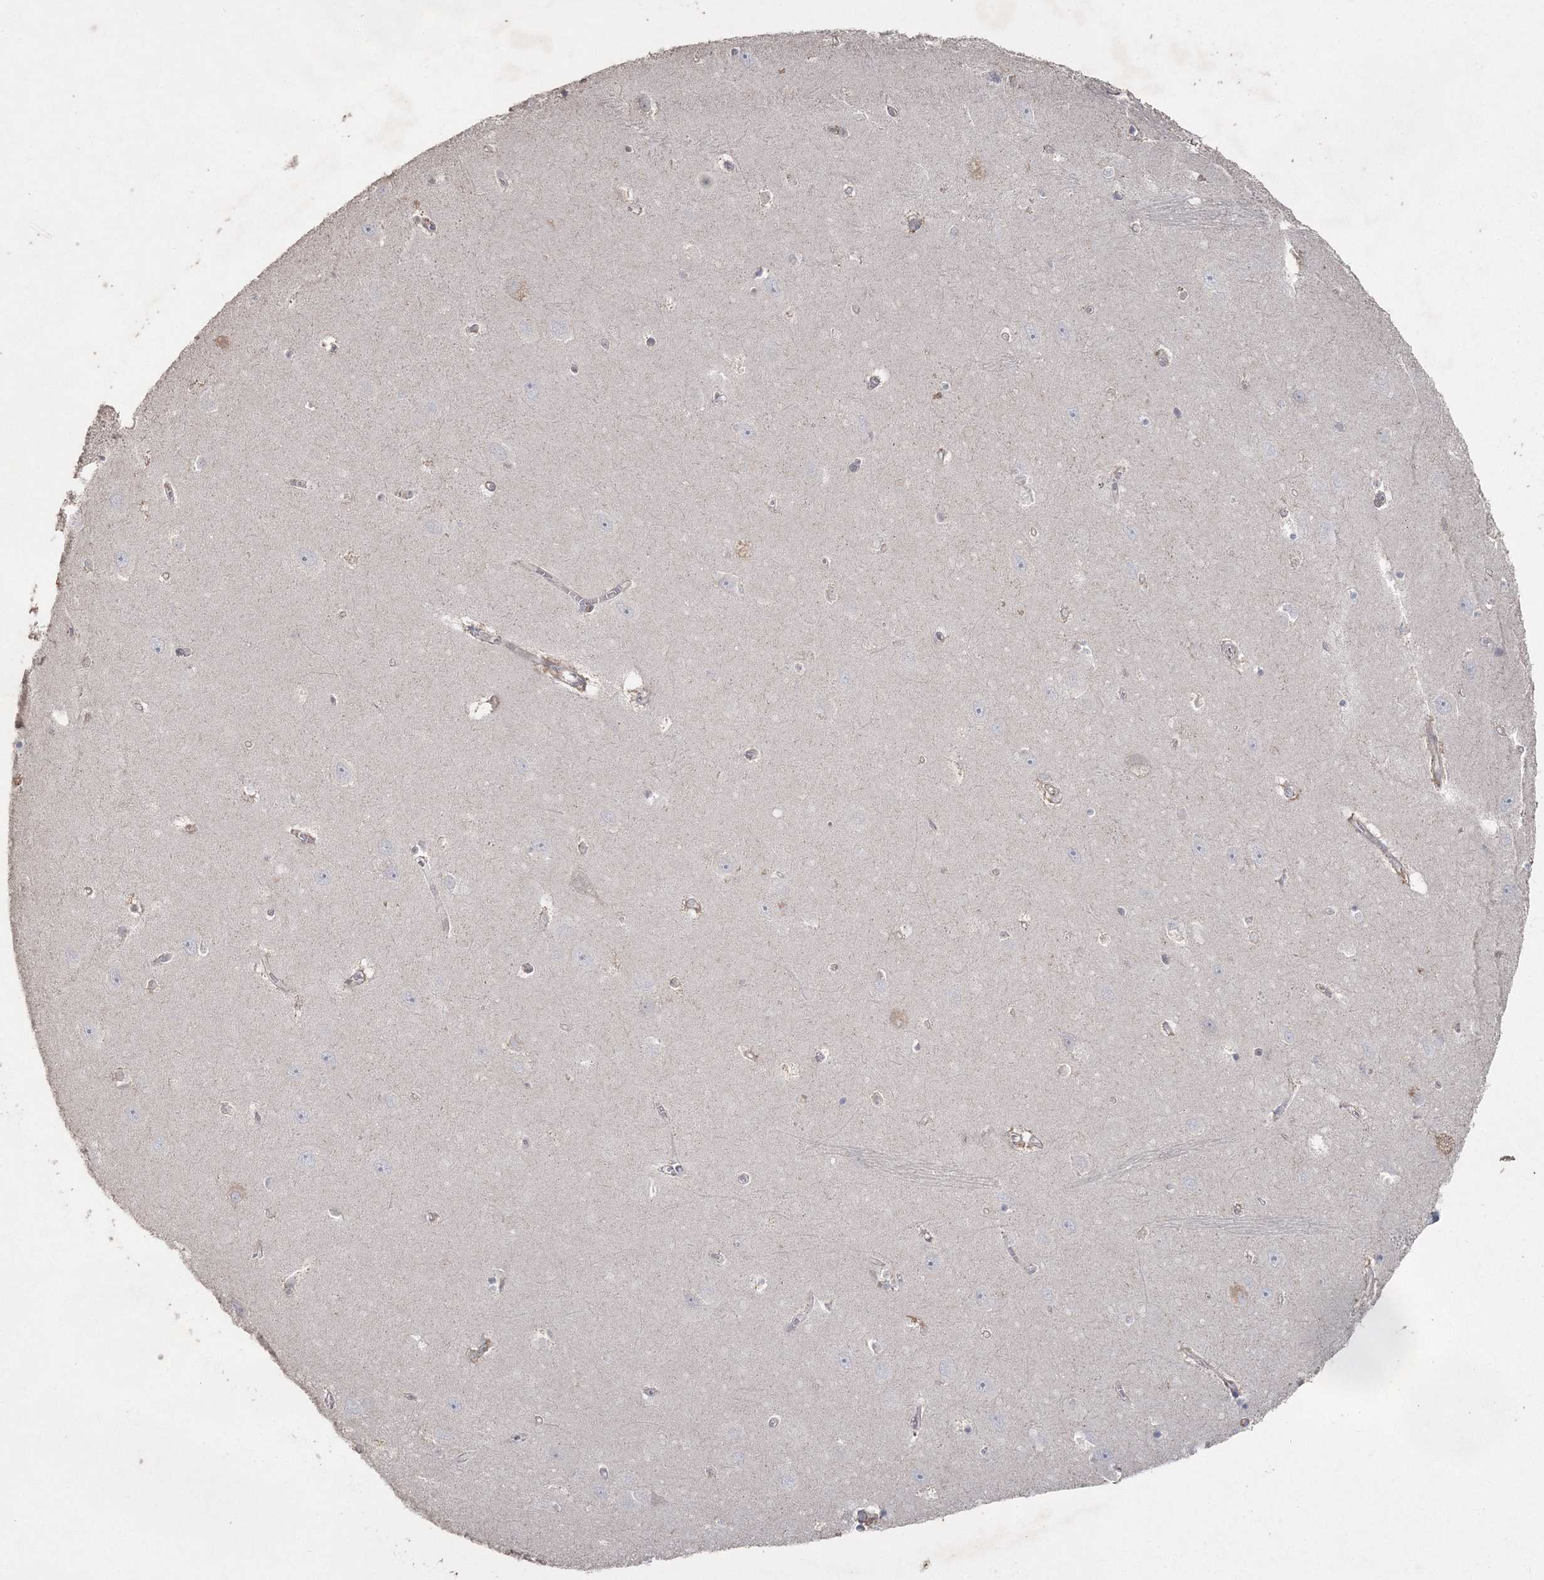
{"staining": {"intensity": "negative", "quantity": "none", "location": "none"}, "tissue": "hippocampus", "cell_type": "Glial cells", "image_type": "normal", "snomed": [{"axis": "morphology", "description": "Normal tissue, NOS"}, {"axis": "topography", "description": "Hippocampus"}], "caption": "Immunohistochemistry (IHC) photomicrograph of normal human hippocampus stained for a protein (brown), which exhibits no positivity in glial cells.", "gene": "UIMC1", "patient": {"sex": "female", "age": 64}}